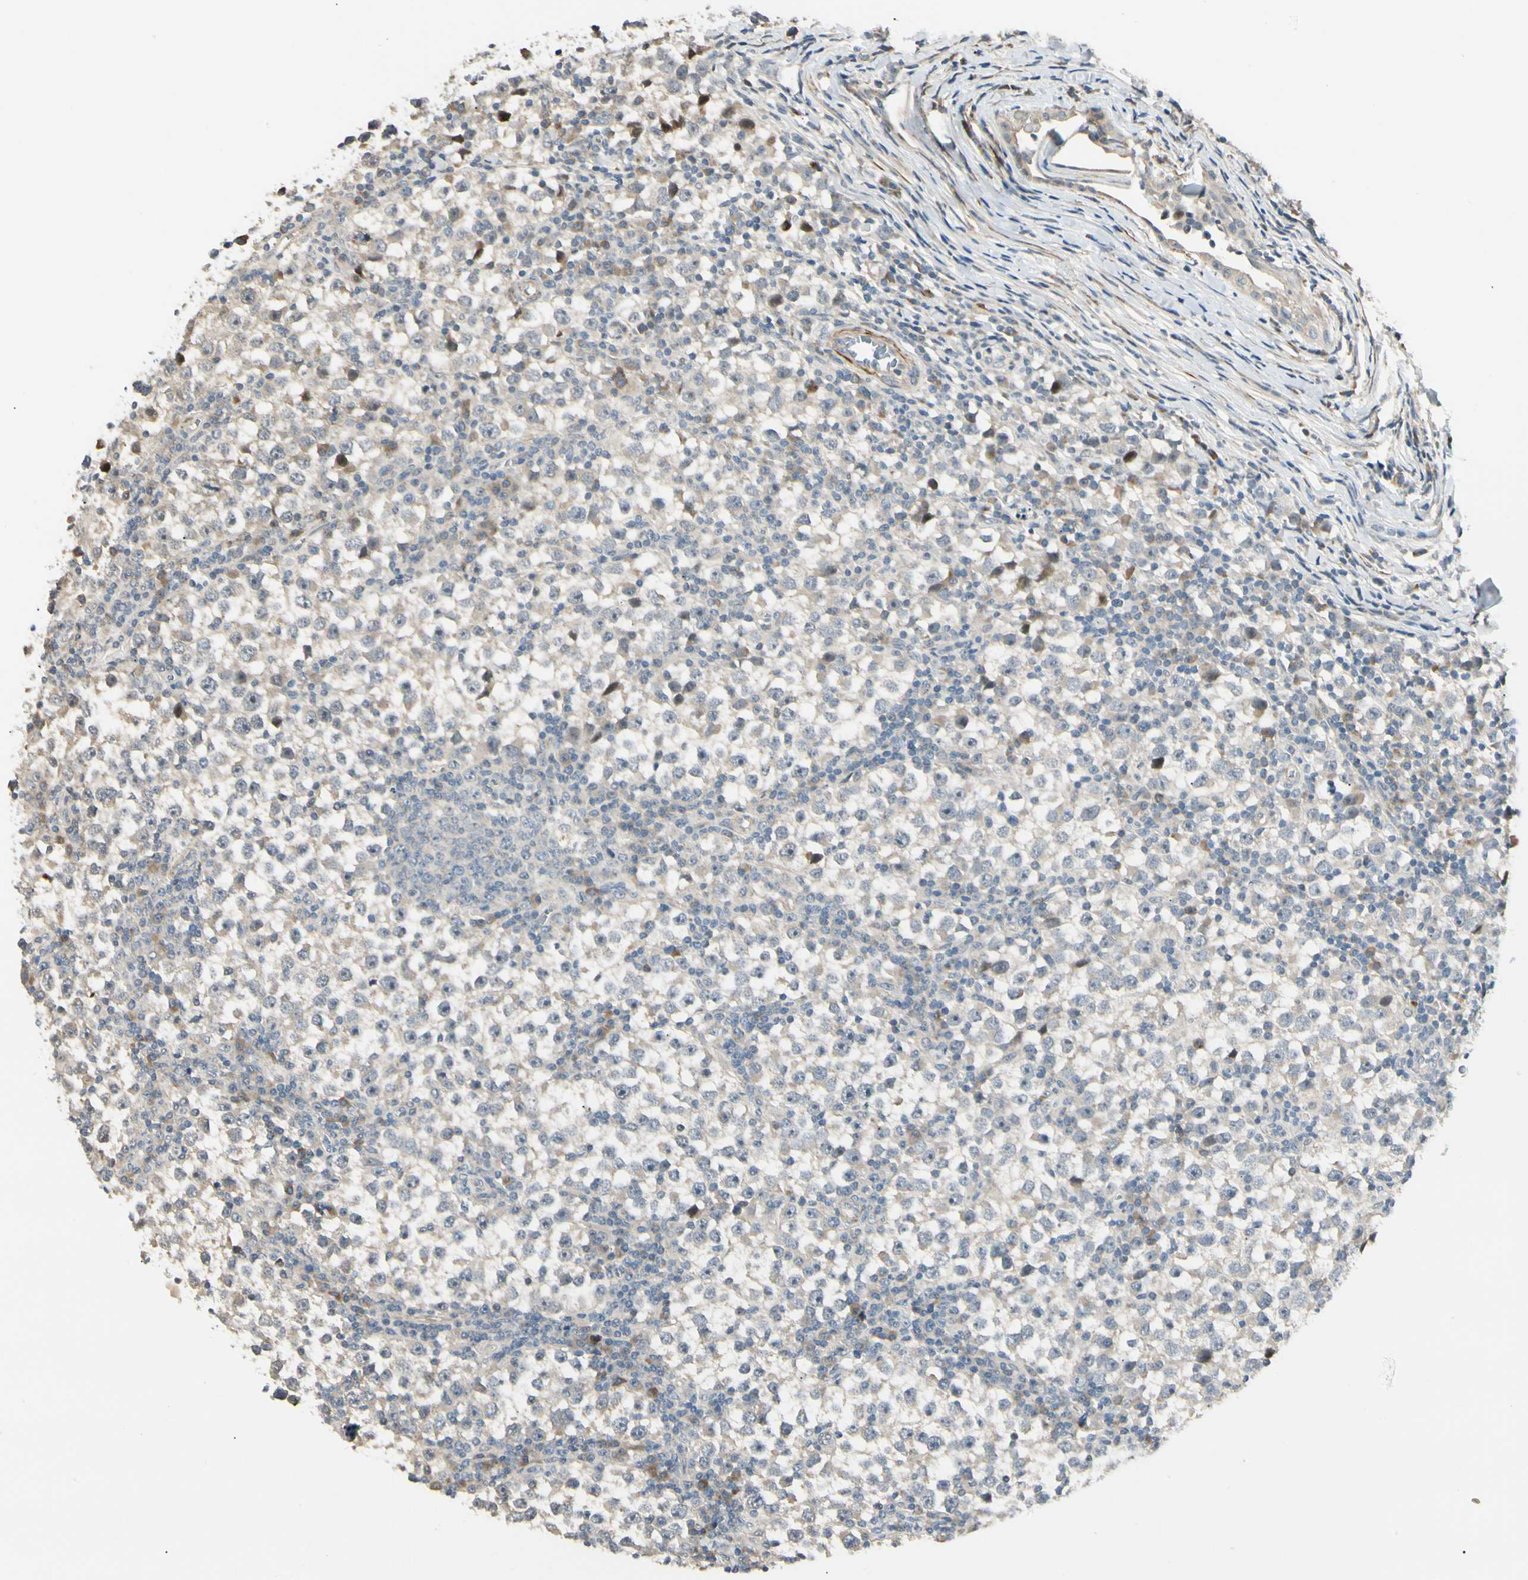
{"staining": {"intensity": "weak", "quantity": "25%-75%", "location": "cytoplasmic/membranous"}, "tissue": "testis cancer", "cell_type": "Tumor cells", "image_type": "cancer", "snomed": [{"axis": "morphology", "description": "Seminoma, NOS"}, {"axis": "topography", "description": "Testis"}], "caption": "Seminoma (testis) stained for a protein (brown) shows weak cytoplasmic/membranous positive positivity in approximately 25%-75% of tumor cells.", "gene": "P4HA3", "patient": {"sex": "male", "age": 65}}